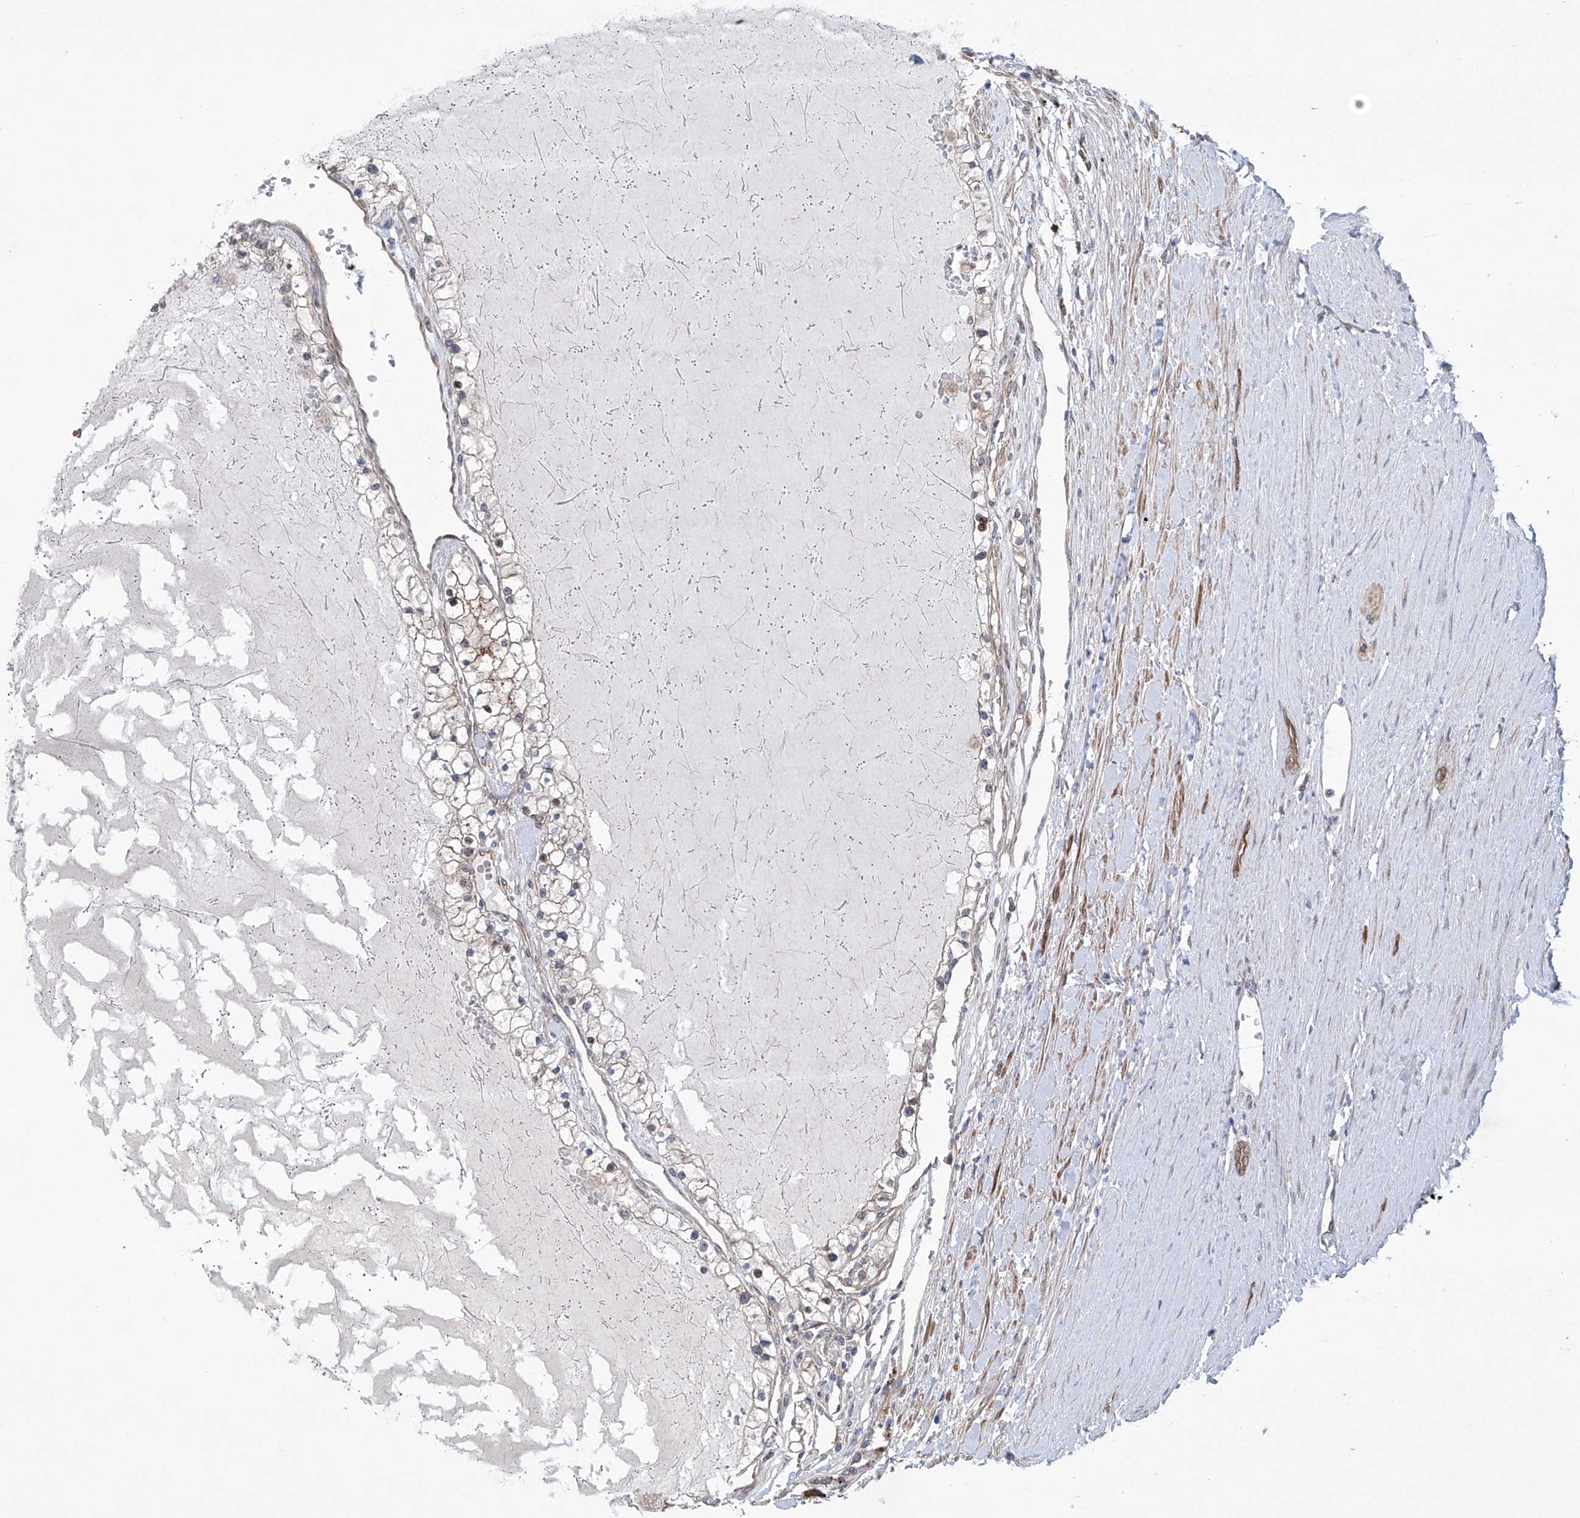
{"staining": {"intensity": "weak", "quantity": "<25%", "location": "cytoplasmic/membranous"}, "tissue": "renal cancer", "cell_type": "Tumor cells", "image_type": "cancer", "snomed": [{"axis": "morphology", "description": "Normal tissue, NOS"}, {"axis": "morphology", "description": "Adenocarcinoma, NOS"}, {"axis": "topography", "description": "Kidney"}], "caption": "Adenocarcinoma (renal) was stained to show a protein in brown. There is no significant staining in tumor cells.", "gene": "KLC4", "patient": {"sex": "male", "age": 68}}